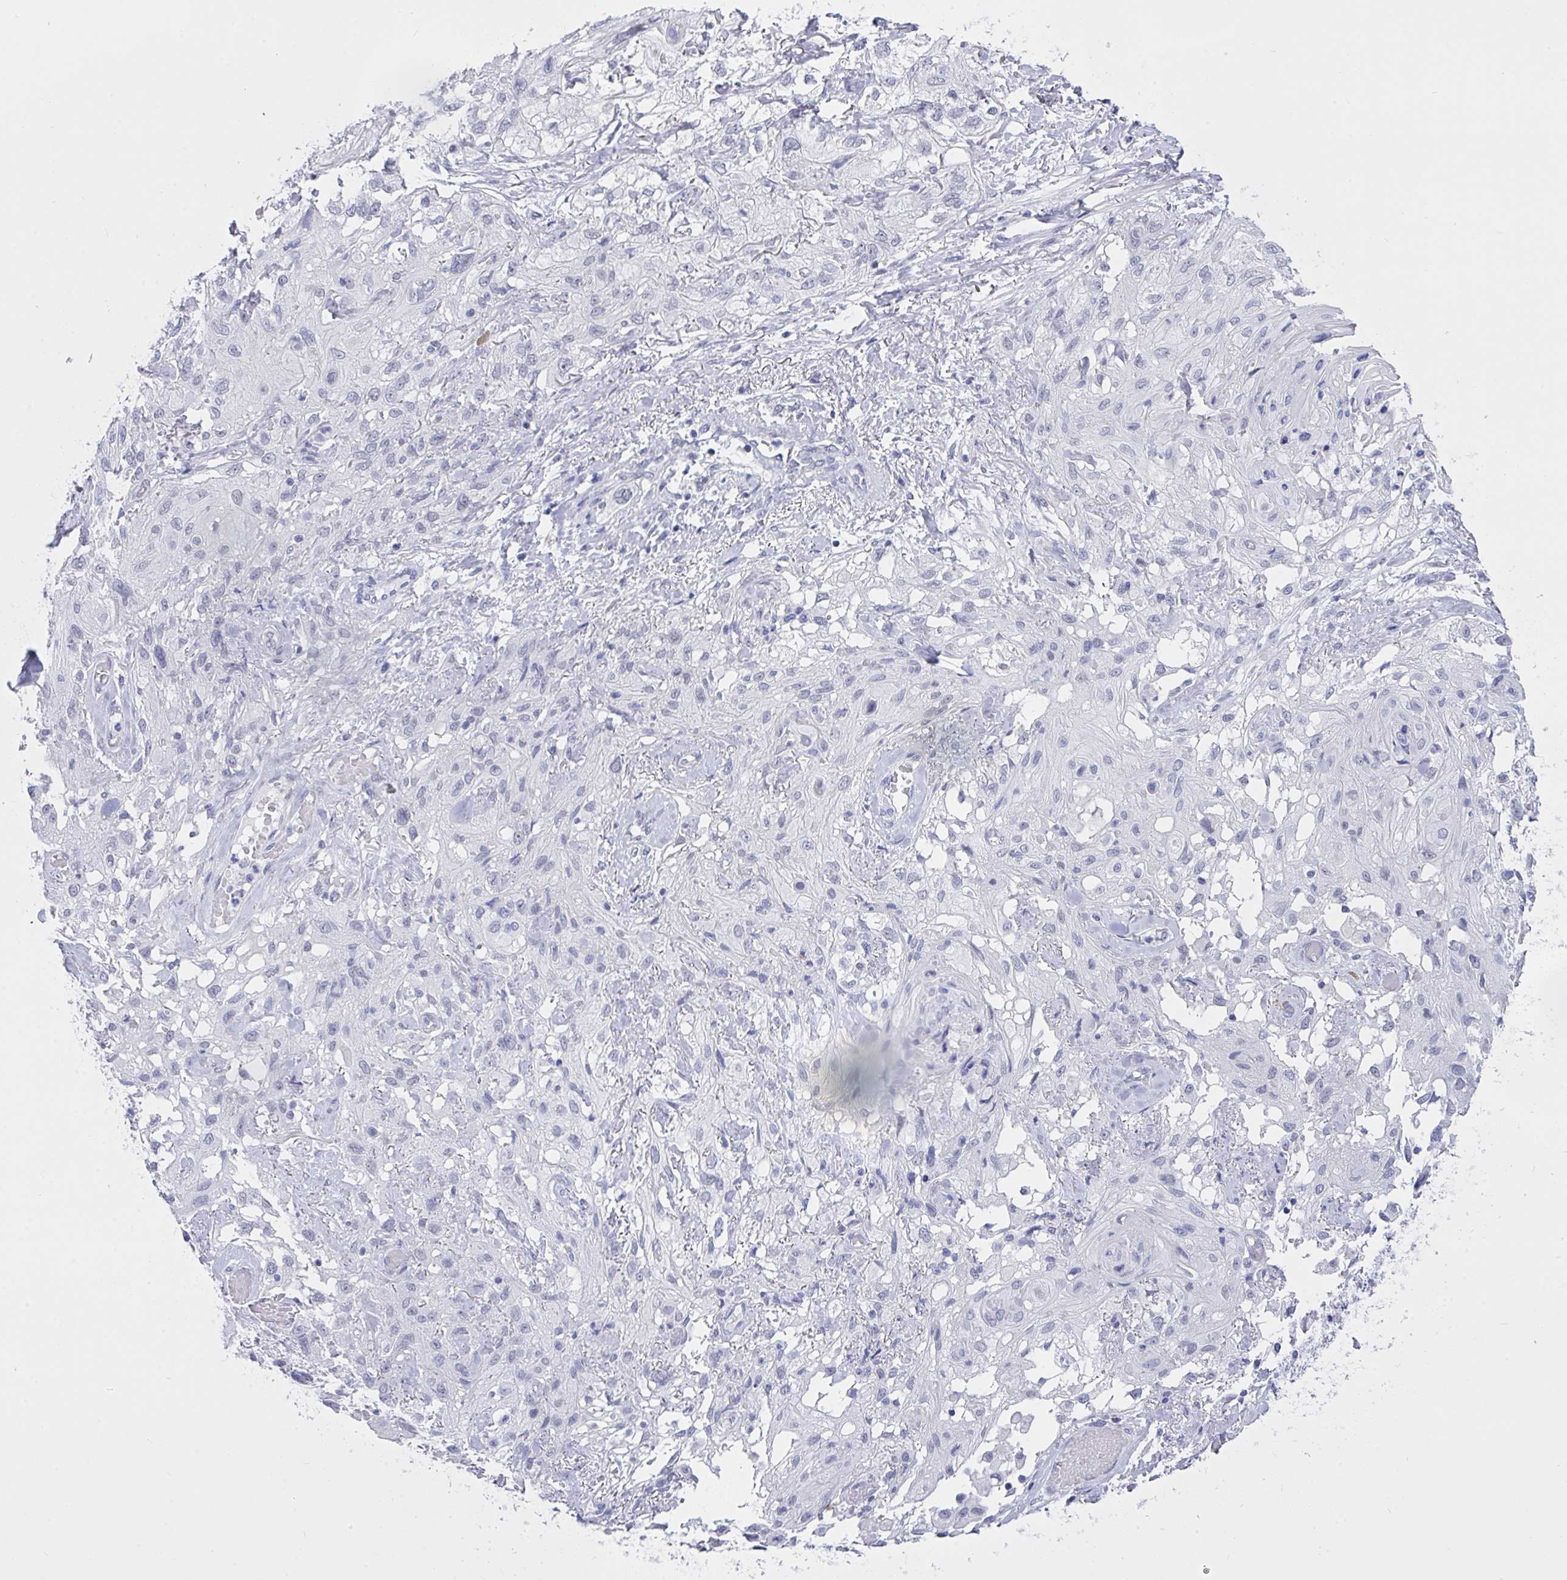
{"staining": {"intensity": "negative", "quantity": "none", "location": "none"}, "tissue": "skin cancer", "cell_type": "Tumor cells", "image_type": "cancer", "snomed": [{"axis": "morphology", "description": "Squamous cell carcinoma, NOS"}, {"axis": "topography", "description": "Skin"}, {"axis": "topography", "description": "Vulva"}], "caption": "Squamous cell carcinoma (skin) was stained to show a protein in brown. There is no significant expression in tumor cells.", "gene": "FBXL22", "patient": {"sex": "female", "age": 86}}